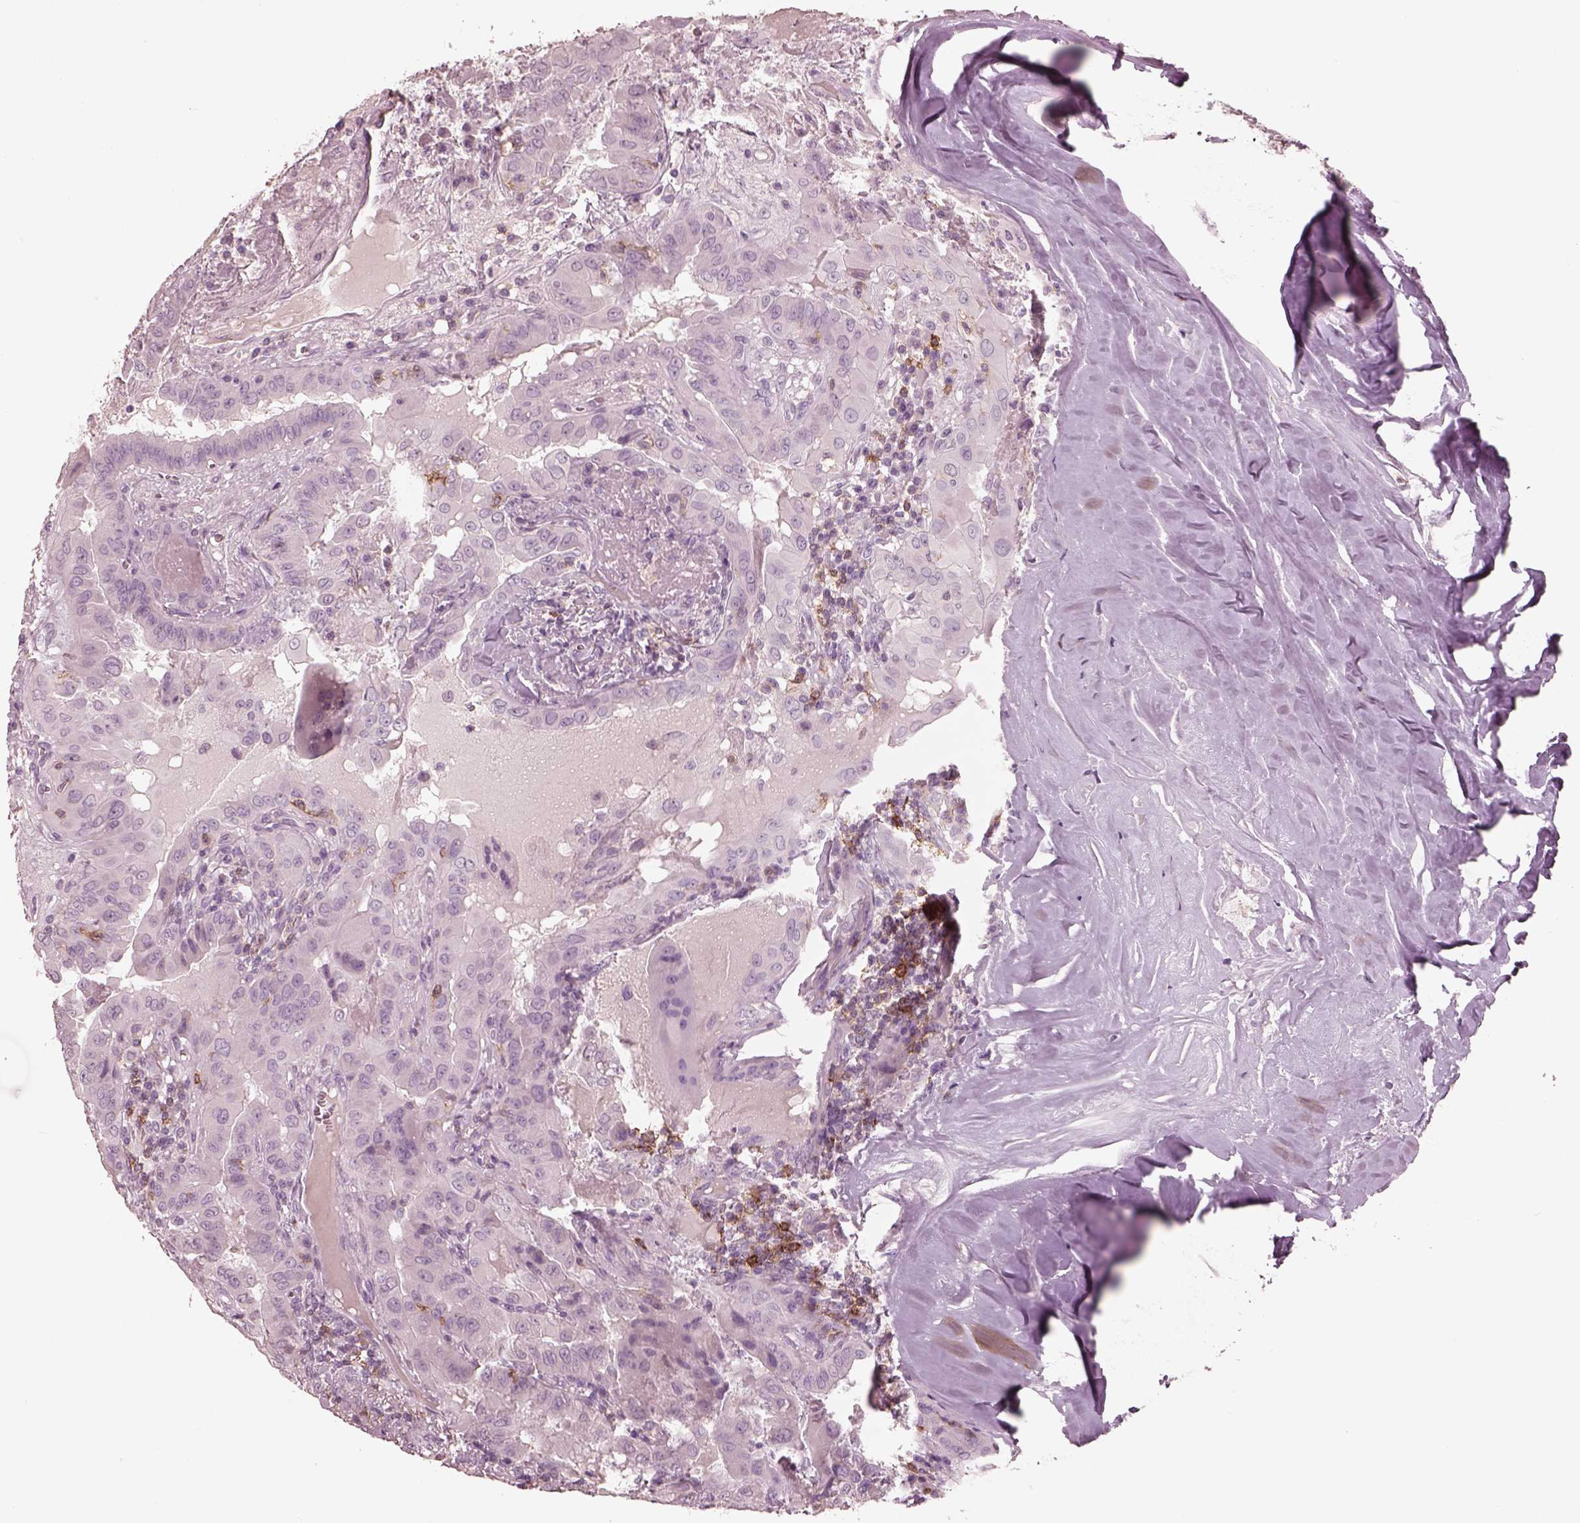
{"staining": {"intensity": "negative", "quantity": "none", "location": "none"}, "tissue": "thyroid cancer", "cell_type": "Tumor cells", "image_type": "cancer", "snomed": [{"axis": "morphology", "description": "Papillary adenocarcinoma, NOS"}, {"axis": "topography", "description": "Thyroid gland"}], "caption": "Immunohistochemistry (IHC) histopathology image of neoplastic tissue: human thyroid papillary adenocarcinoma stained with DAB demonstrates no significant protein positivity in tumor cells.", "gene": "PDCD1", "patient": {"sex": "female", "age": 37}}